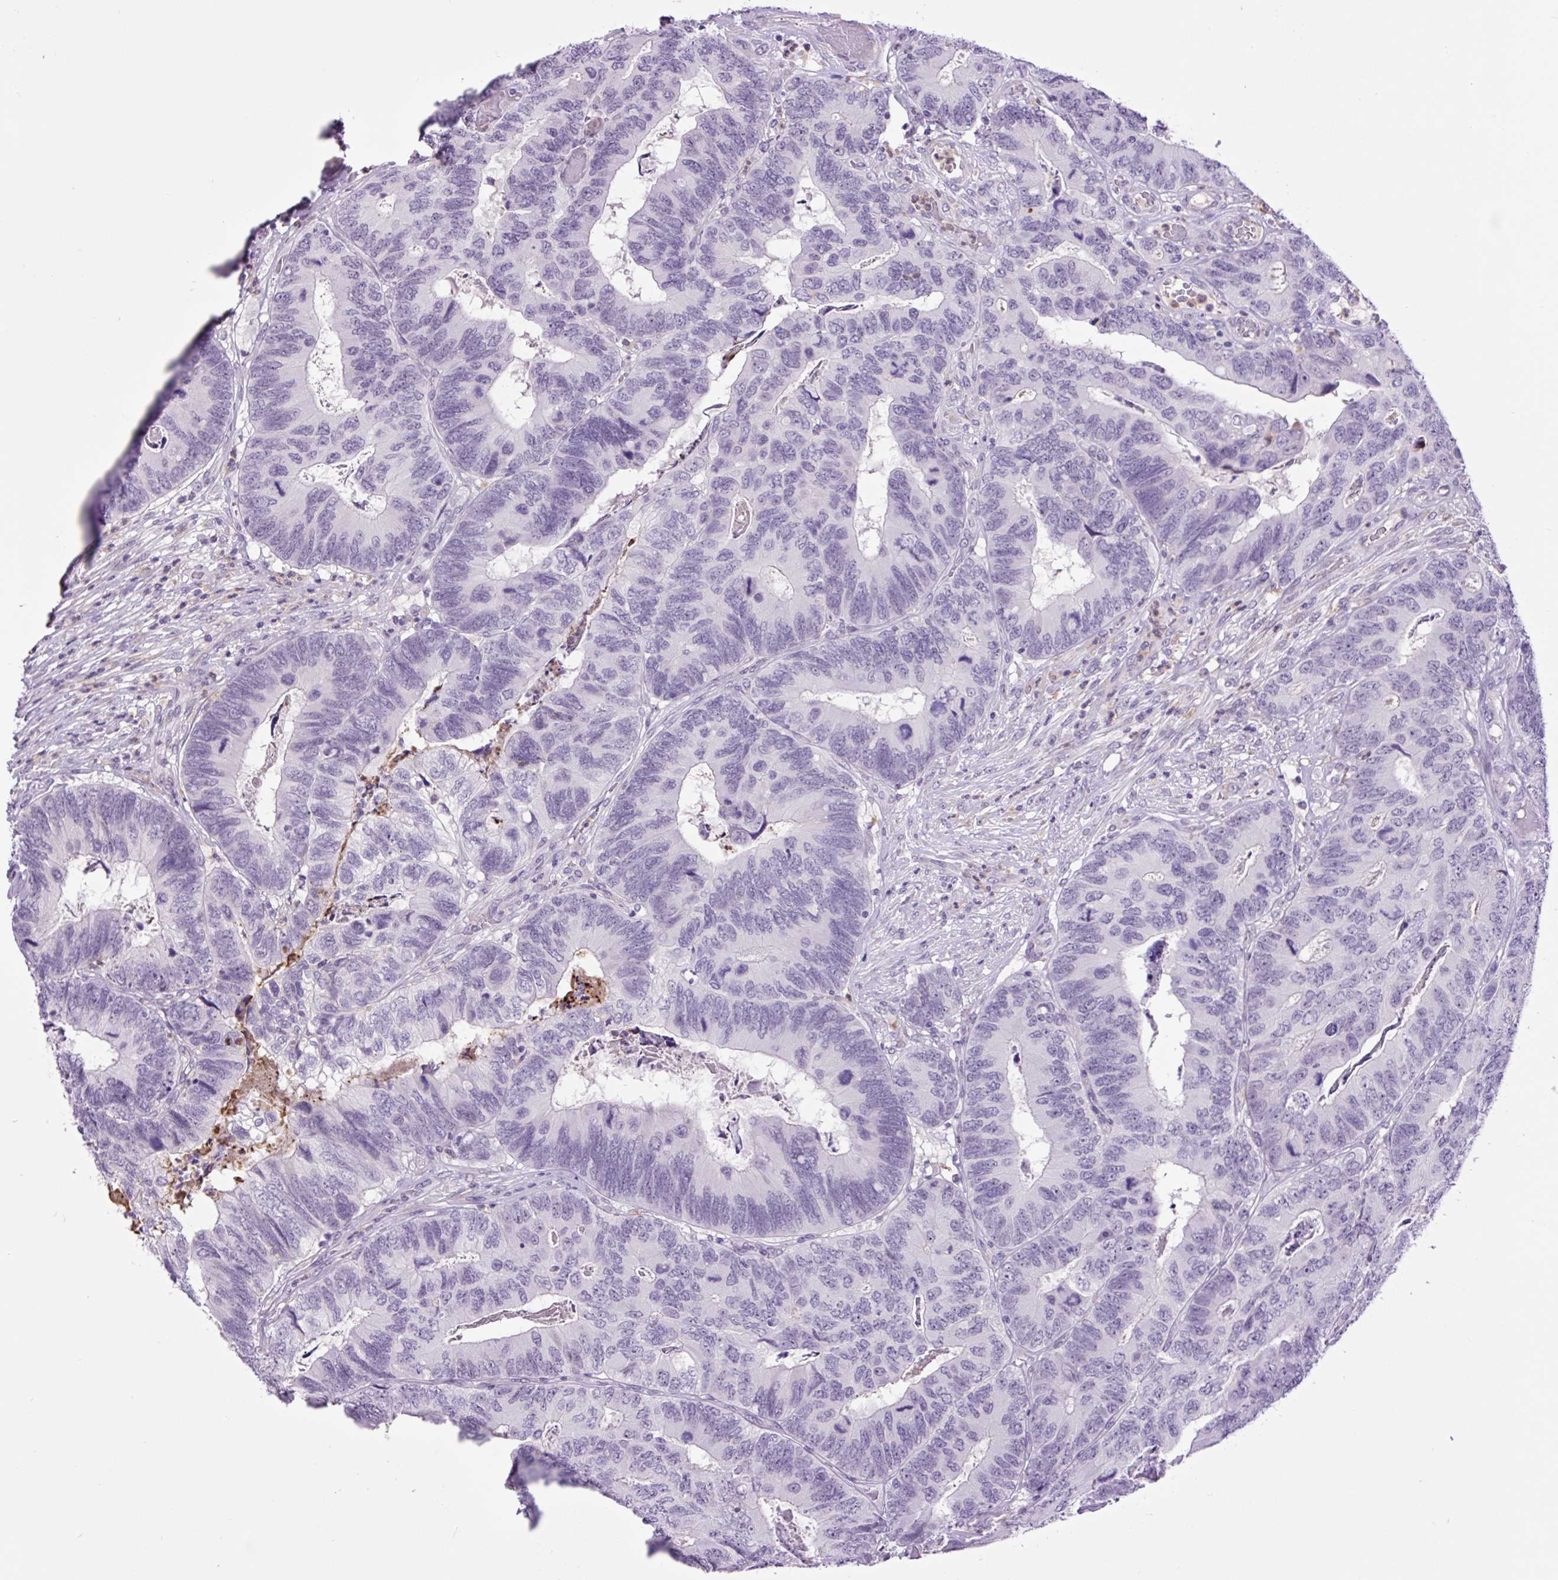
{"staining": {"intensity": "negative", "quantity": "none", "location": "none"}, "tissue": "colorectal cancer", "cell_type": "Tumor cells", "image_type": "cancer", "snomed": [{"axis": "morphology", "description": "Adenocarcinoma, NOS"}, {"axis": "topography", "description": "Colon"}], "caption": "An image of human colorectal cancer (adenocarcinoma) is negative for staining in tumor cells.", "gene": "MFSD3", "patient": {"sex": "female", "age": 67}}